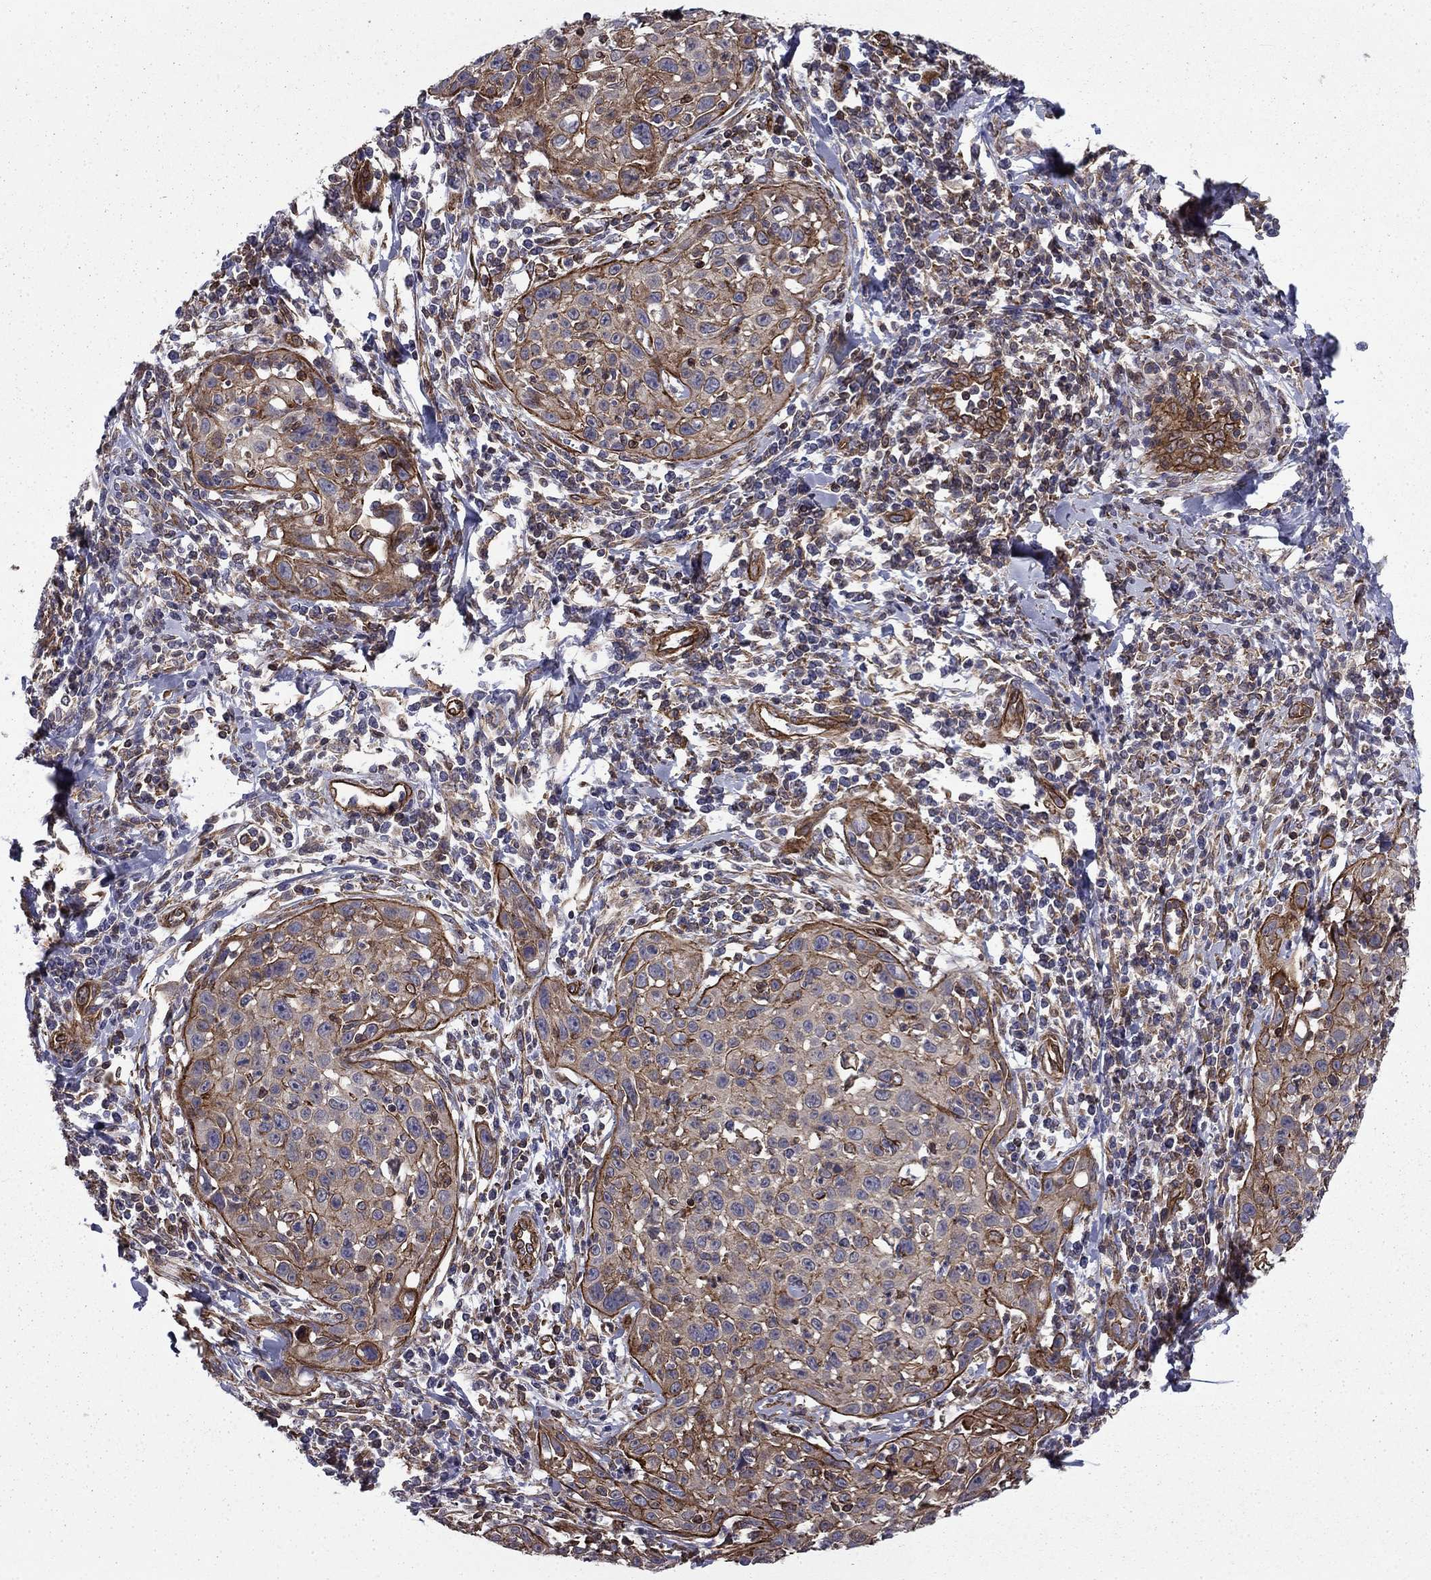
{"staining": {"intensity": "strong", "quantity": "<25%", "location": "cytoplasmic/membranous"}, "tissue": "cervical cancer", "cell_type": "Tumor cells", "image_type": "cancer", "snomed": [{"axis": "morphology", "description": "Squamous cell carcinoma, NOS"}, {"axis": "topography", "description": "Cervix"}], "caption": "IHC histopathology image of neoplastic tissue: squamous cell carcinoma (cervical) stained using immunohistochemistry (IHC) reveals medium levels of strong protein expression localized specifically in the cytoplasmic/membranous of tumor cells, appearing as a cytoplasmic/membranous brown color.", "gene": "SHMT1", "patient": {"sex": "female", "age": 26}}